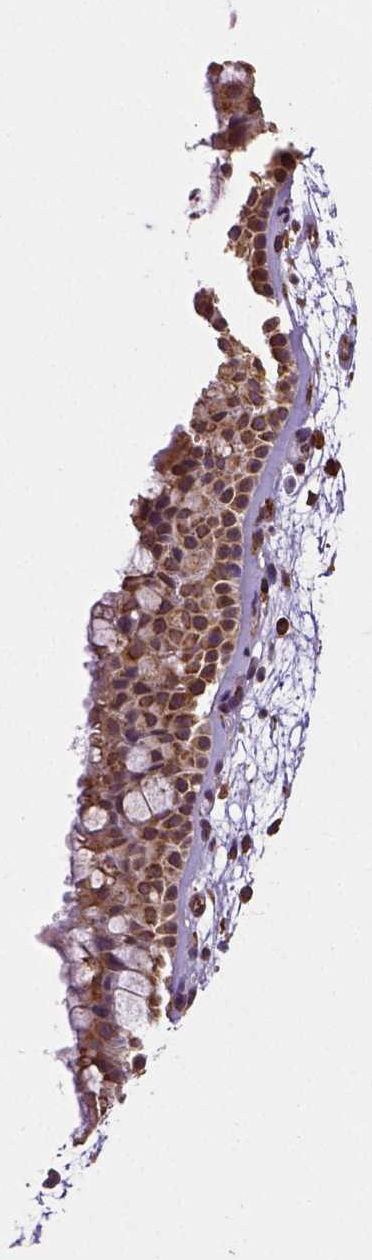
{"staining": {"intensity": "strong", "quantity": ">75%", "location": "cytoplasmic/membranous"}, "tissue": "nasopharynx", "cell_type": "Respiratory epithelial cells", "image_type": "normal", "snomed": [{"axis": "morphology", "description": "Normal tissue, NOS"}, {"axis": "topography", "description": "Nasopharynx"}], "caption": "Immunohistochemical staining of benign nasopharynx demonstrates strong cytoplasmic/membranous protein positivity in about >75% of respiratory epithelial cells.", "gene": "MTDH", "patient": {"sex": "male", "age": 68}}